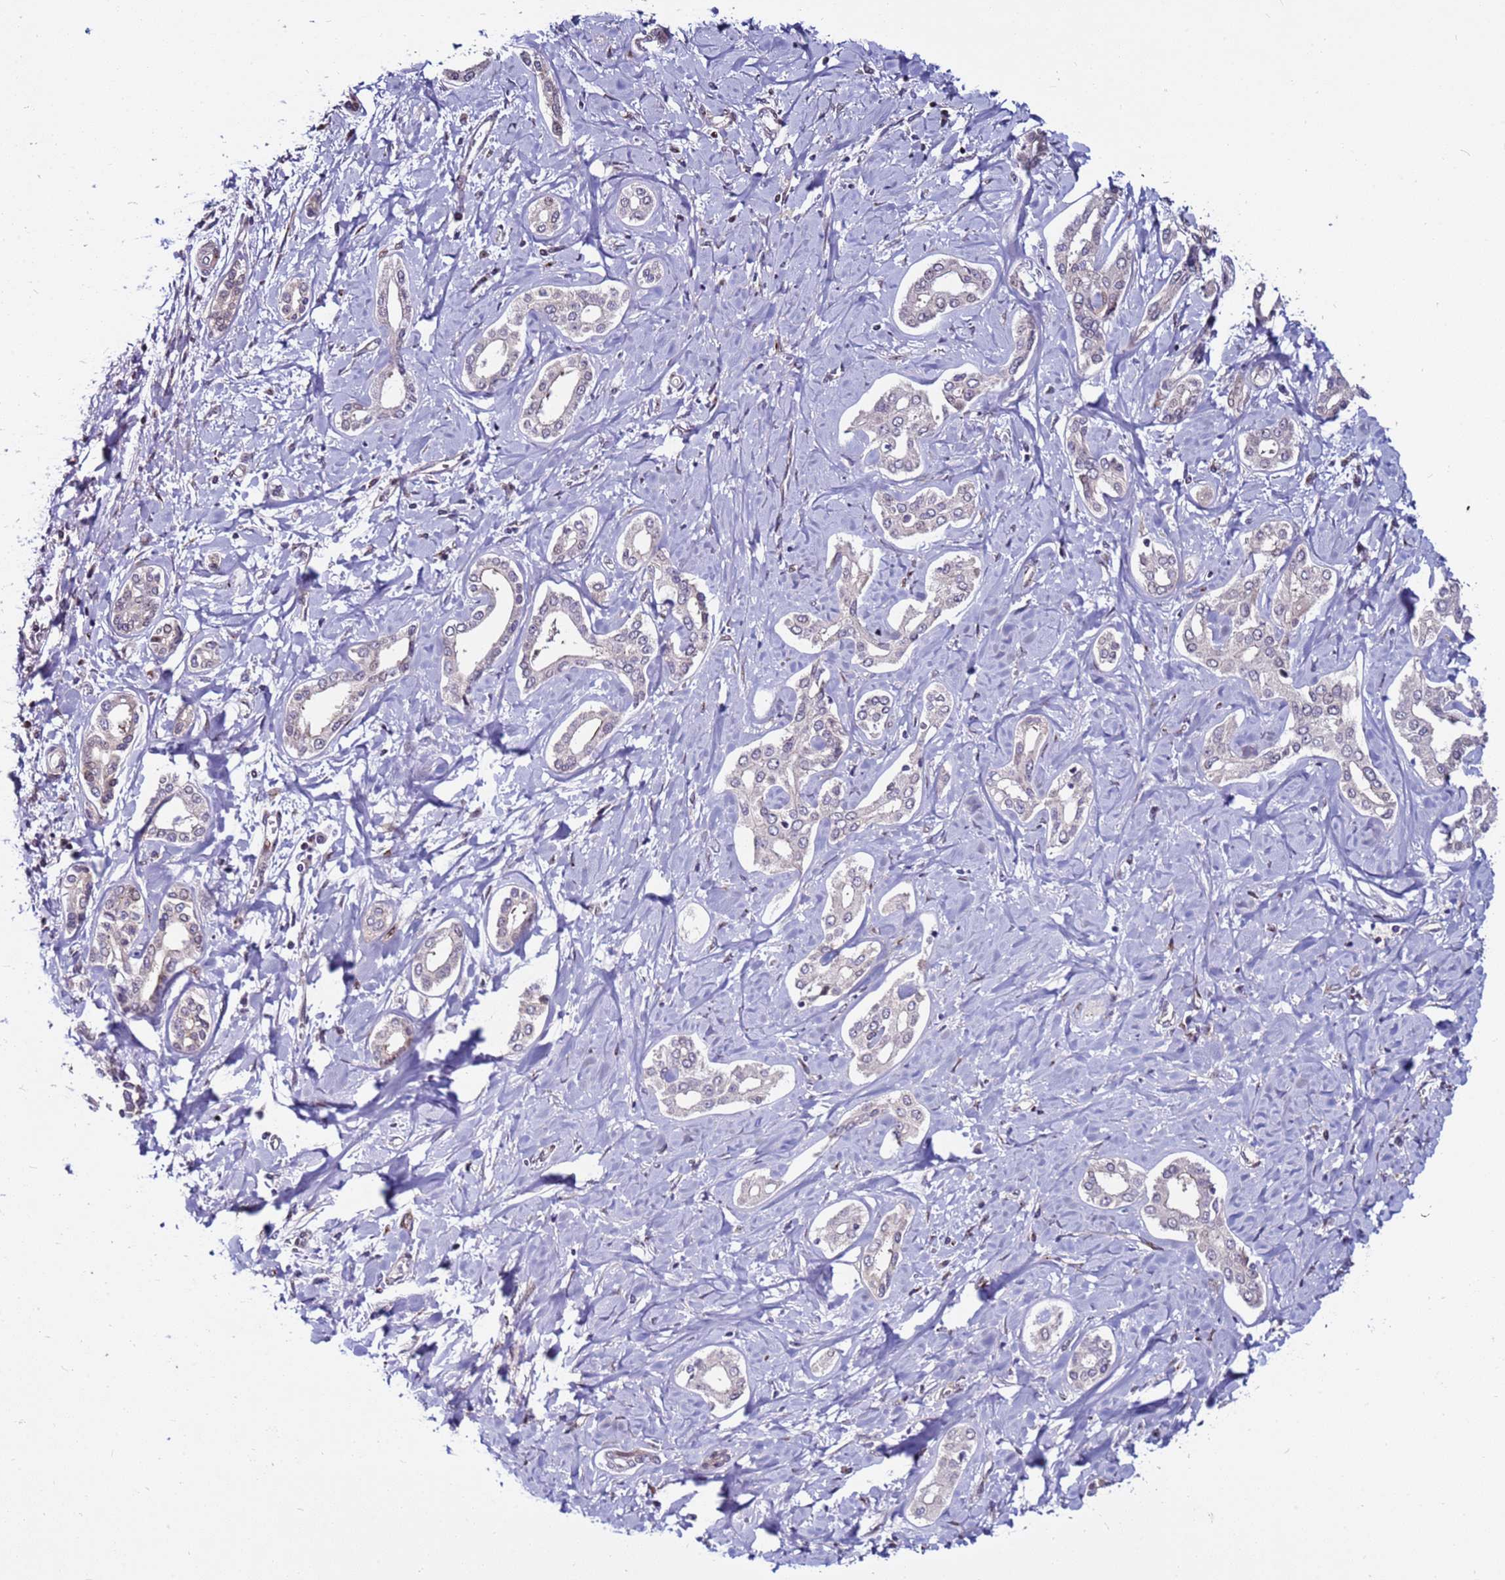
{"staining": {"intensity": "negative", "quantity": "none", "location": "none"}, "tissue": "liver cancer", "cell_type": "Tumor cells", "image_type": "cancer", "snomed": [{"axis": "morphology", "description": "Cholangiocarcinoma"}, {"axis": "topography", "description": "Liver"}], "caption": "DAB (3,3'-diaminobenzidine) immunohistochemical staining of human cholangiocarcinoma (liver) exhibits no significant positivity in tumor cells. (Immunohistochemistry (ihc), brightfield microscopy, high magnification).", "gene": "WBP11", "patient": {"sex": "female", "age": 77}}